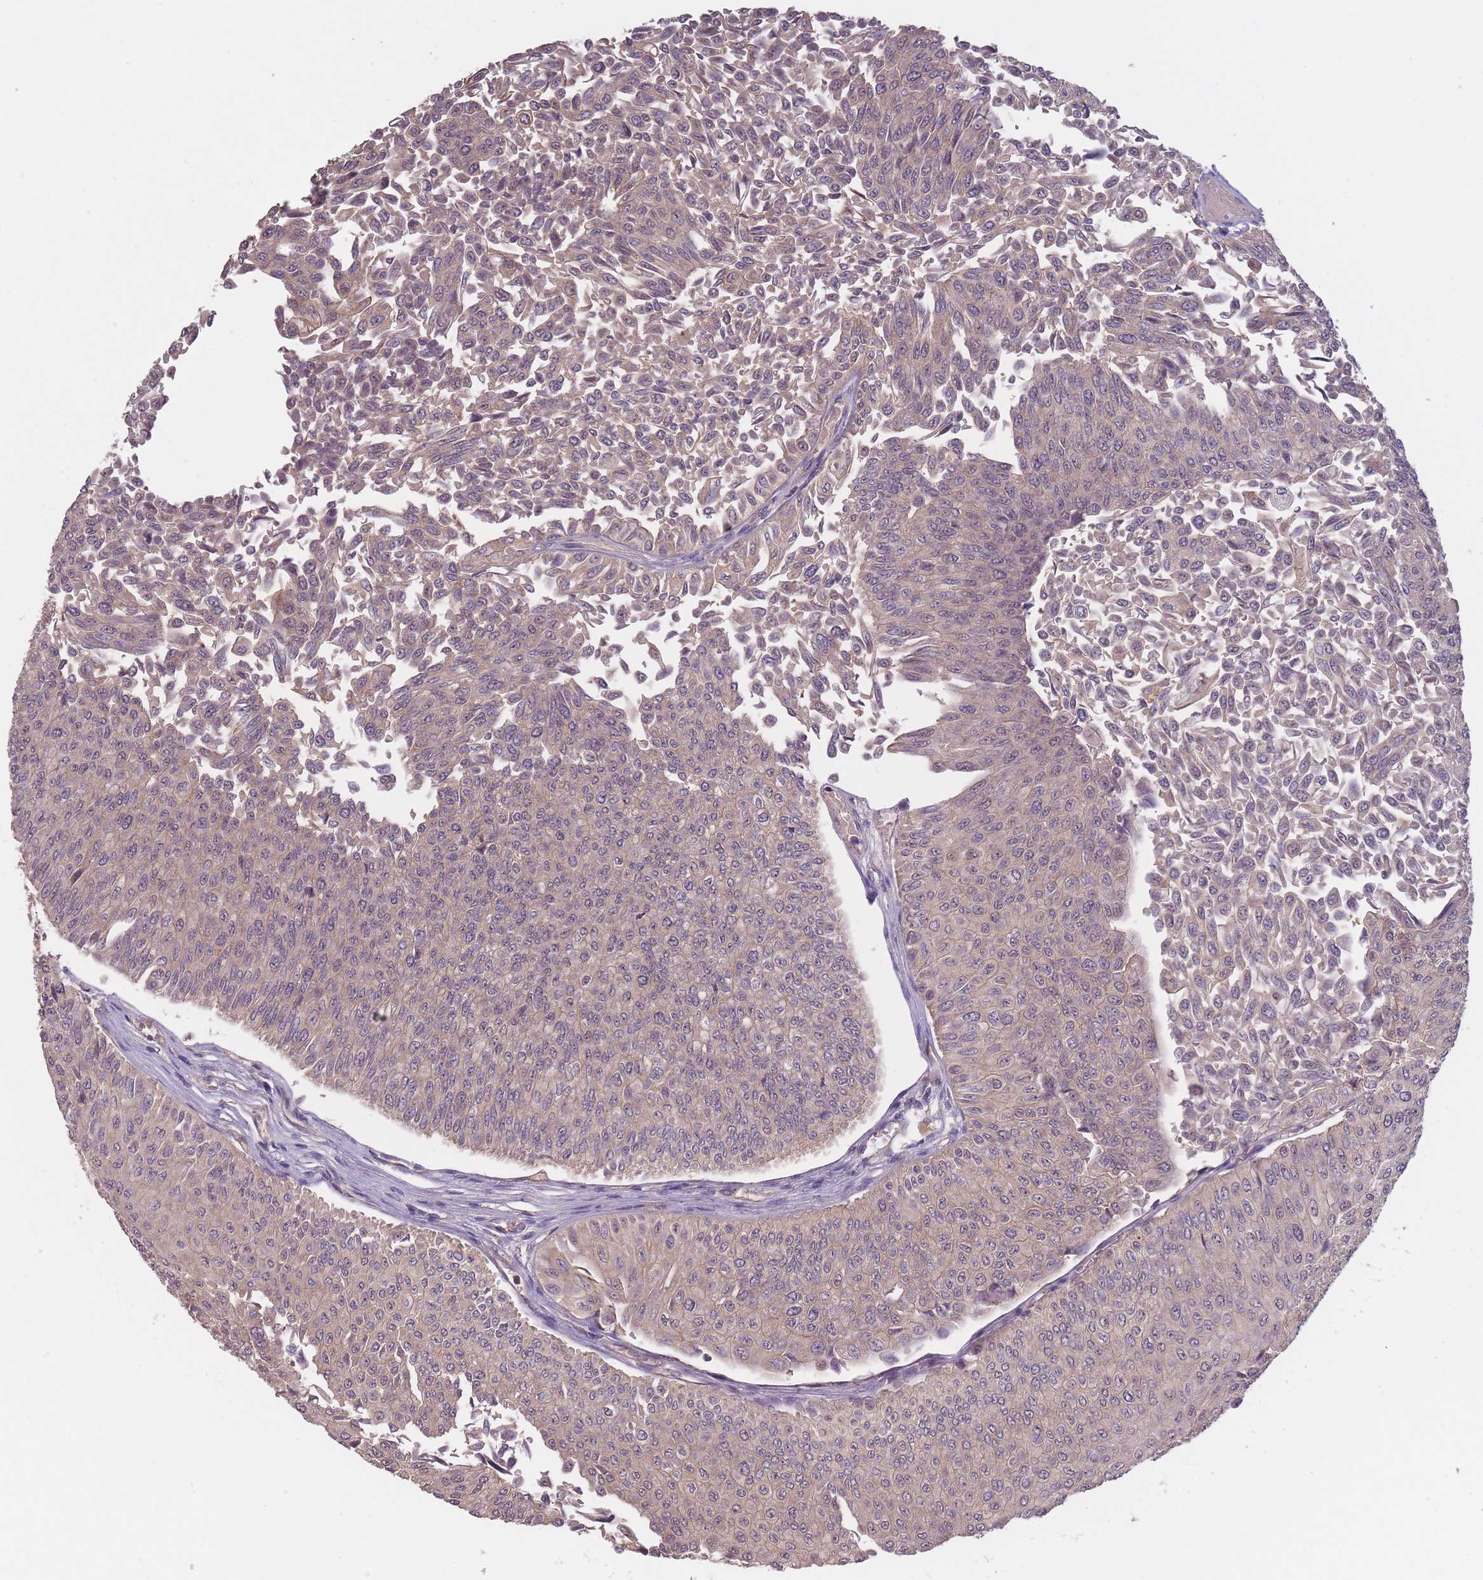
{"staining": {"intensity": "weak", "quantity": ">75%", "location": "cytoplasmic/membranous,nuclear"}, "tissue": "urothelial cancer", "cell_type": "Tumor cells", "image_type": "cancer", "snomed": [{"axis": "morphology", "description": "Urothelial carcinoma, NOS"}, {"axis": "topography", "description": "Urinary bladder"}], "caption": "Immunohistochemical staining of human transitional cell carcinoma shows weak cytoplasmic/membranous and nuclear protein staining in about >75% of tumor cells. The protein is stained brown, and the nuclei are stained in blue (DAB (3,3'-diaminobenzidine) IHC with brightfield microscopy, high magnification).", "gene": "KIAA1755", "patient": {"sex": "male", "age": 59}}